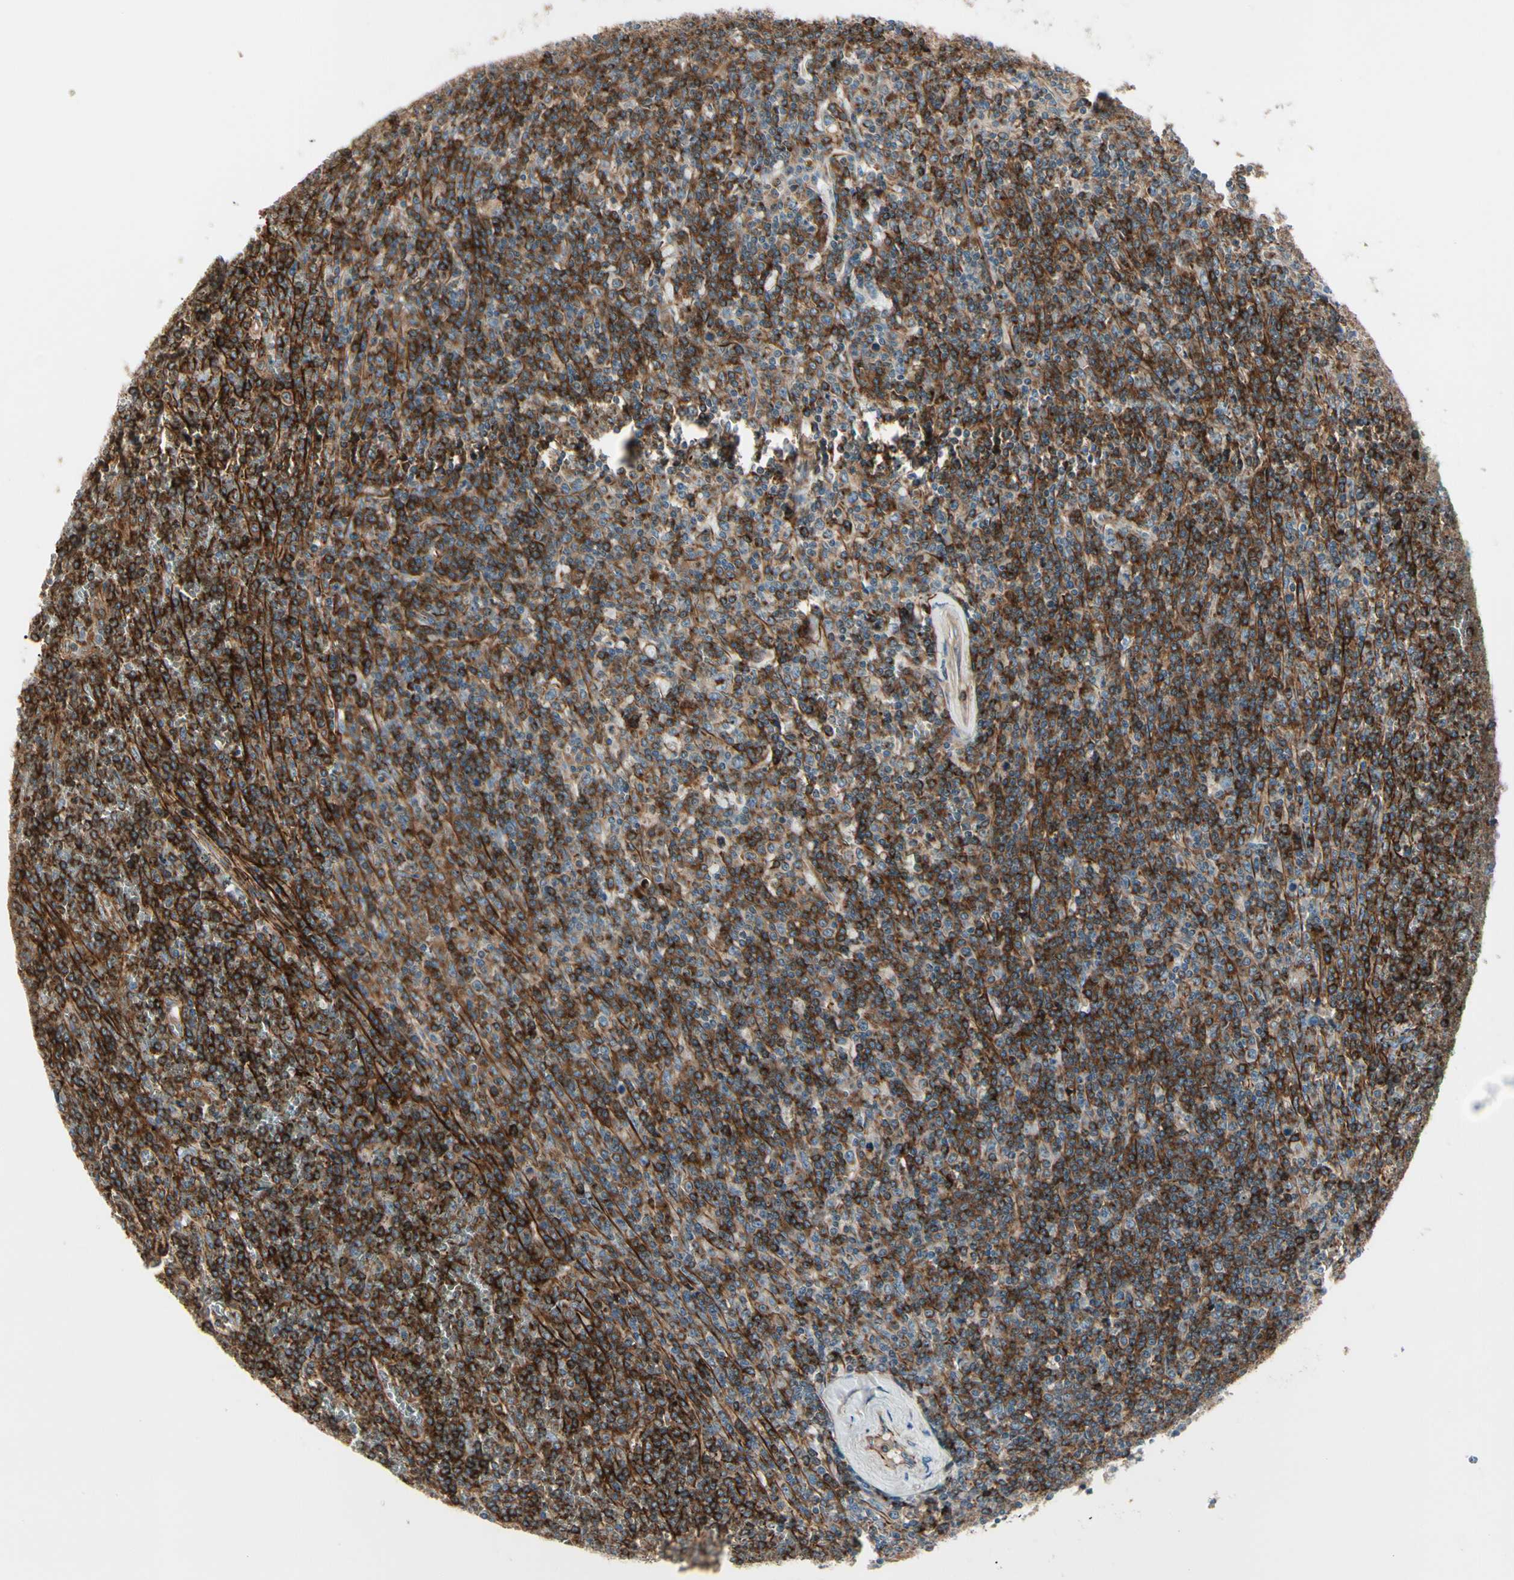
{"staining": {"intensity": "strong", "quantity": ">75%", "location": "cytoplasmic/membranous"}, "tissue": "lymphoma", "cell_type": "Tumor cells", "image_type": "cancer", "snomed": [{"axis": "morphology", "description": "Malignant lymphoma, non-Hodgkin's type, Low grade"}, {"axis": "topography", "description": "Spleen"}], "caption": "Lymphoma was stained to show a protein in brown. There is high levels of strong cytoplasmic/membranous staining in about >75% of tumor cells.", "gene": "ABCA3", "patient": {"sex": "female", "age": 19}}